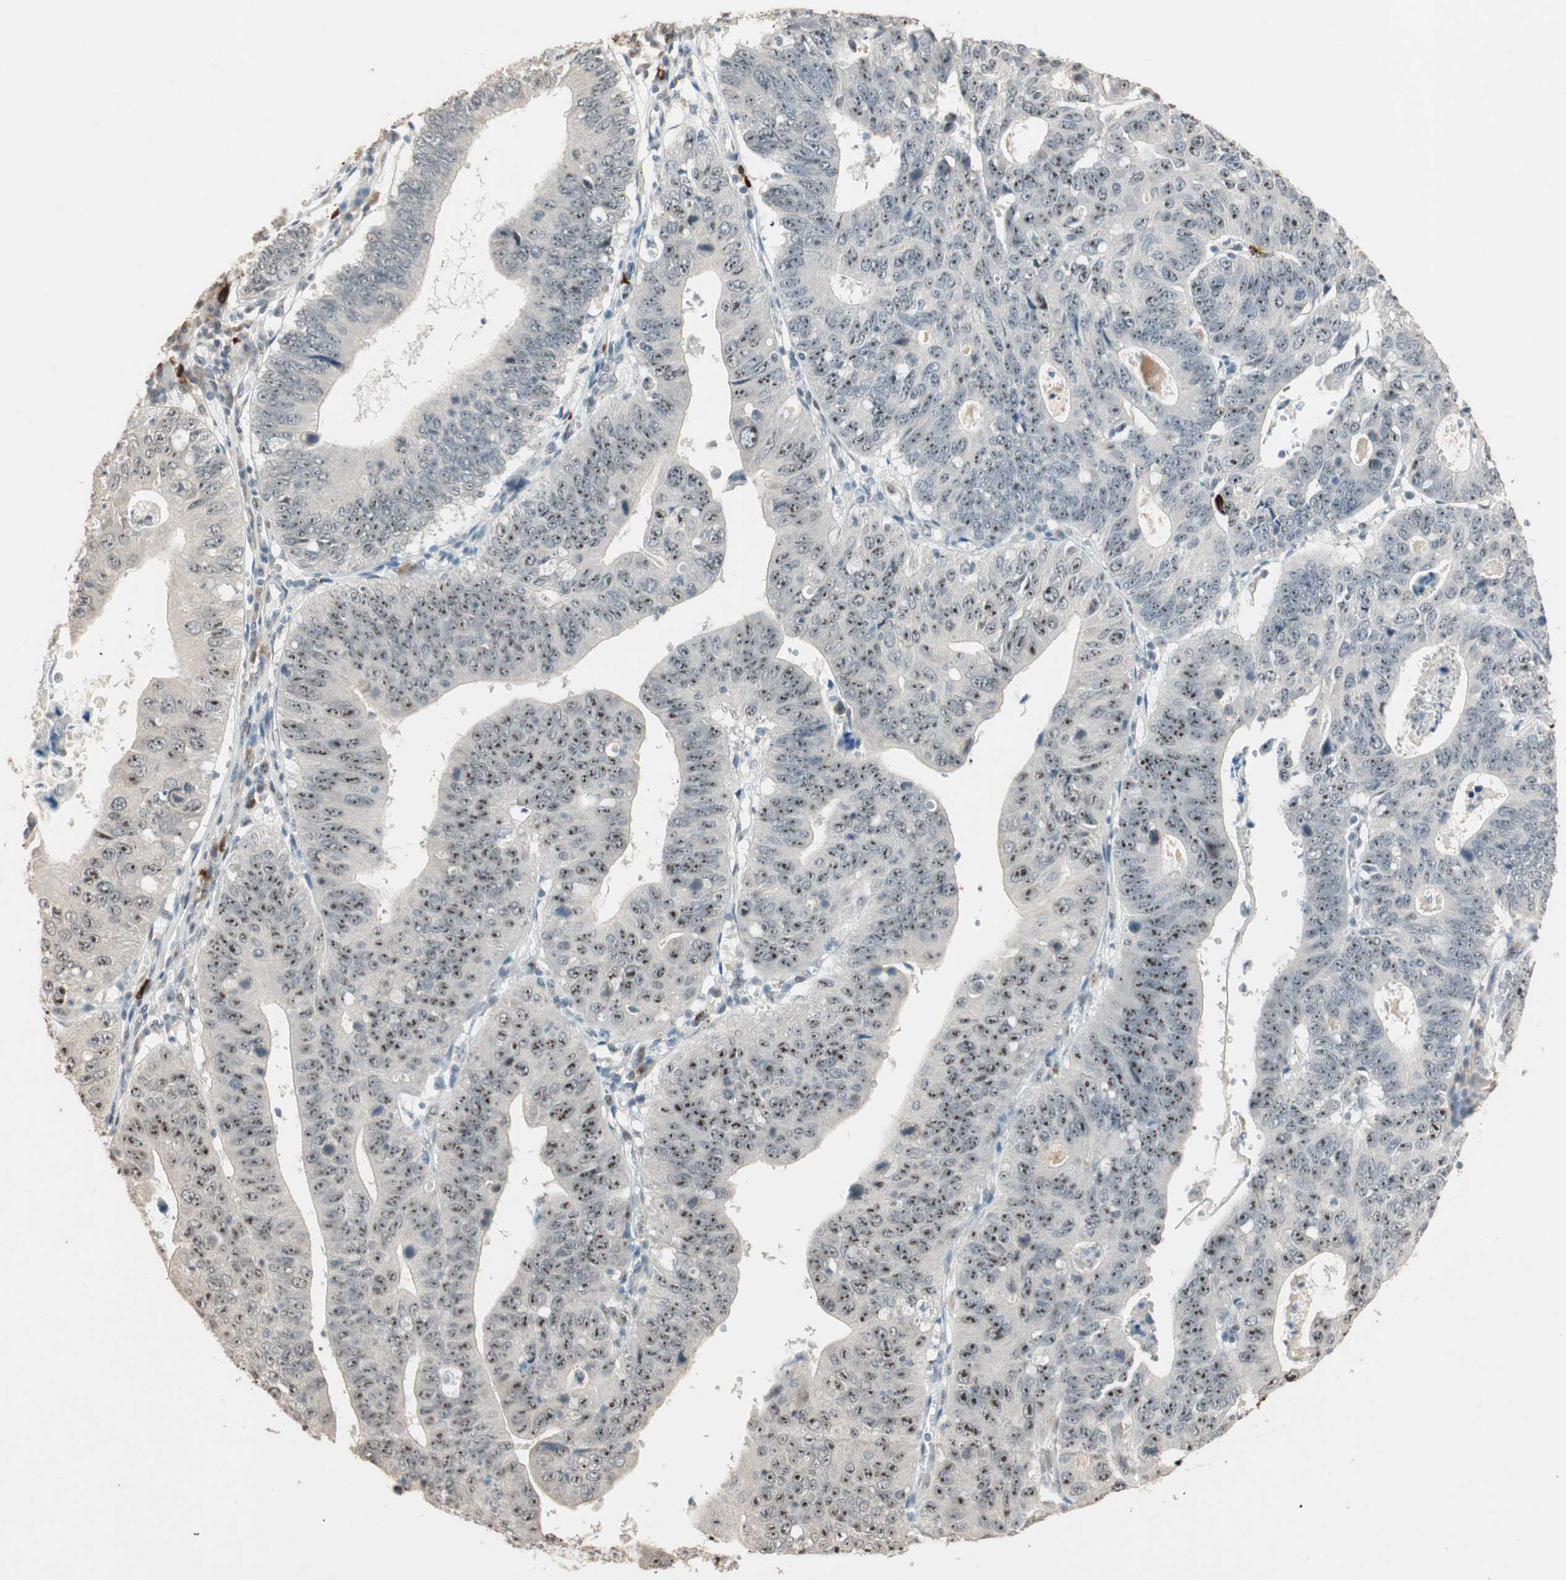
{"staining": {"intensity": "moderate", "quantity": "25%-75%", "location": "nuclear"}, "tissue": "stomach cancer", "cell_type": "Tumor cells", "image_type": "cancer", "snomed": [{"axis": "morphology", "description": "Adenocarcinoma, NOS"}, {"axis": "topography", "description": "Stomach"}], "caption": "A photomicrograph of stomach adenocarcinoma stained for a protein shows moderate nuclear brown staining in tumor cells.", "gene": "ETV4", "patient": {"sex": "male", "age": 59}}